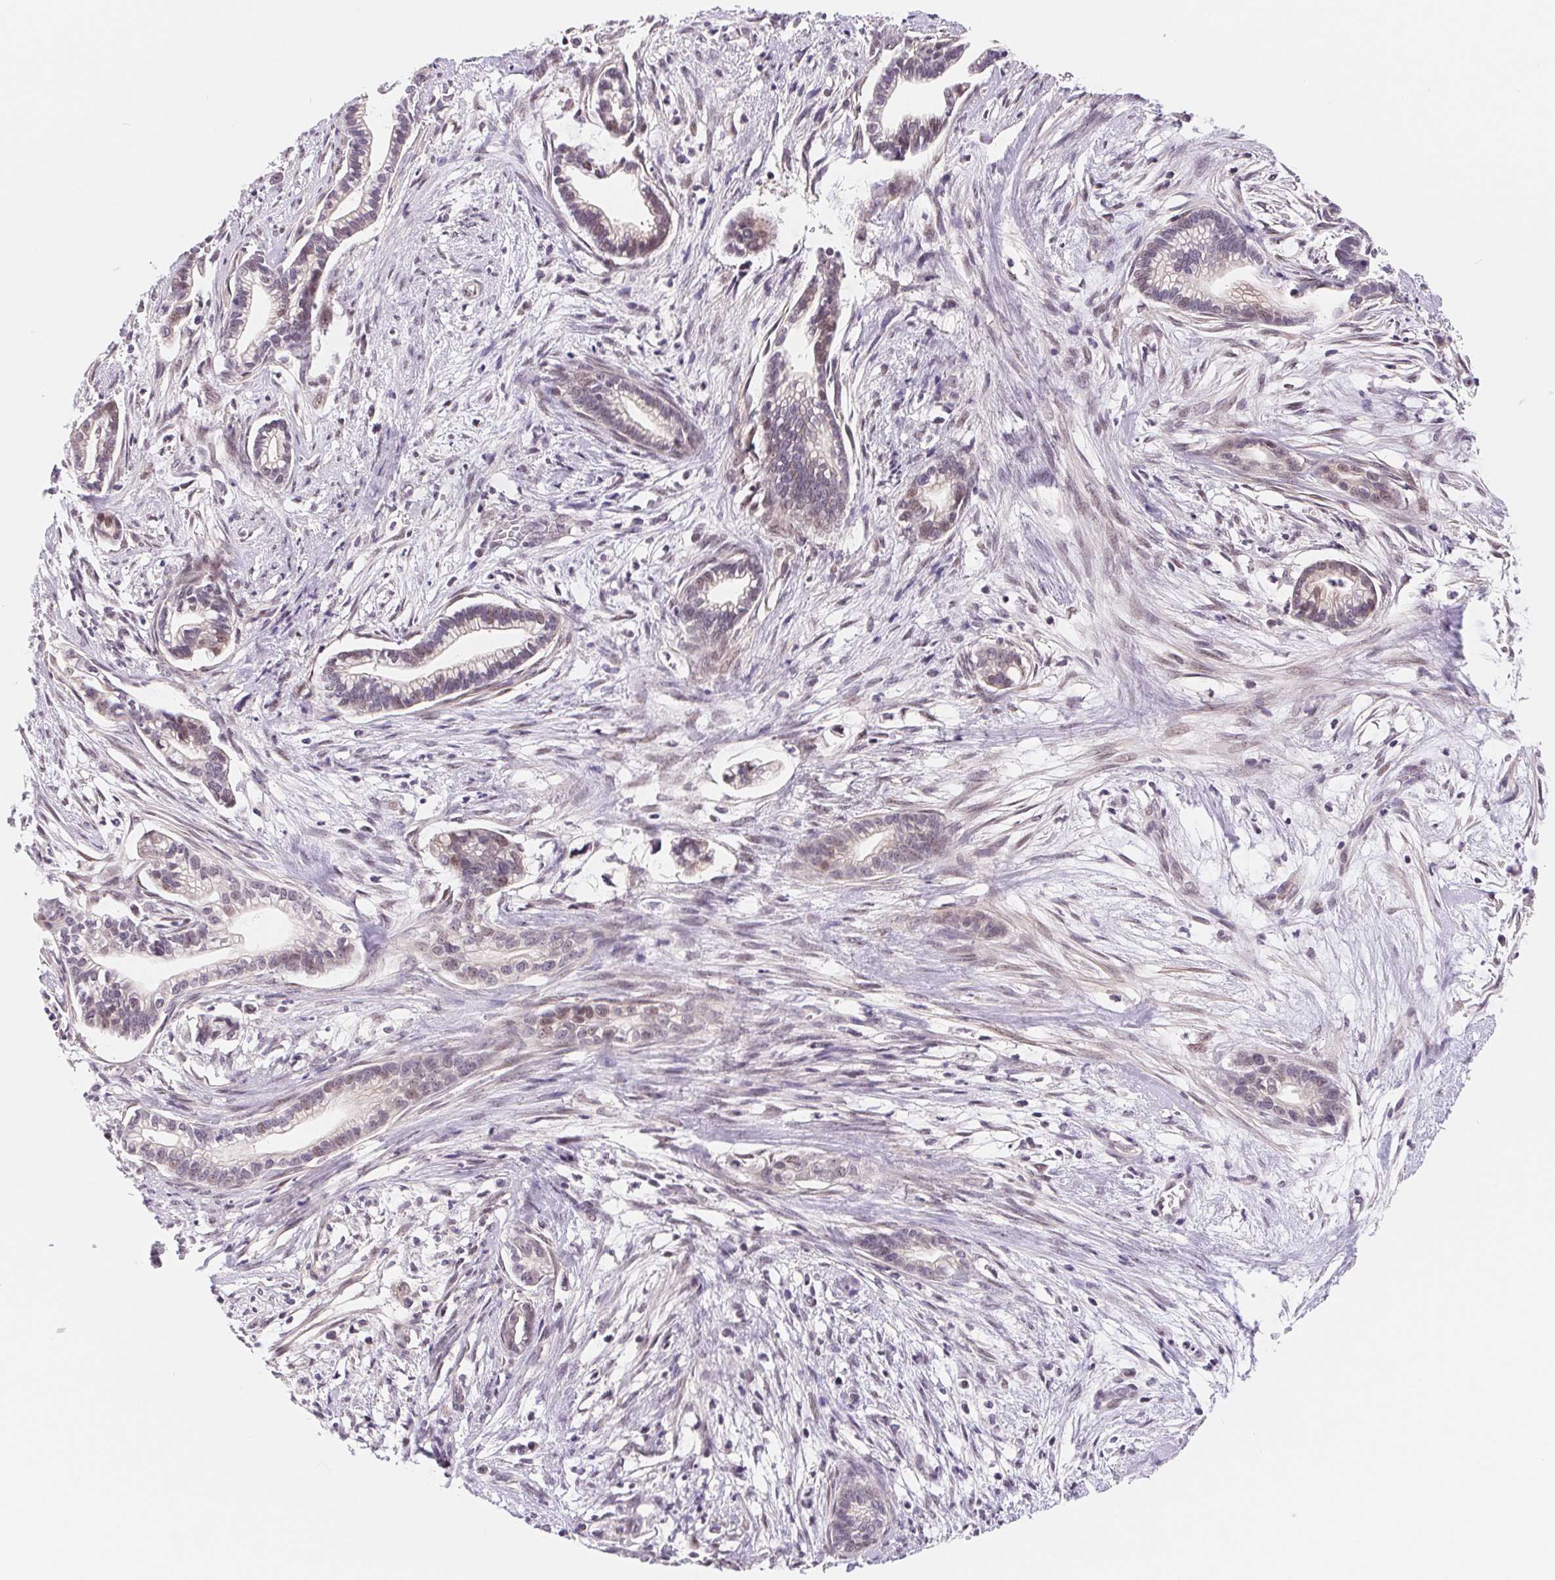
{"staining": {"intensity": "moderate", "quantity": "<25%", "location": "nuclear"}, "tissue": "cervical cancer", "cell_type": "Tumor cells", "image_type": "cancer", "snomed": [{"axis": "morphology", "description": "Adenocarcinoma, NOS"}, {"axis": "topography", "description": "Cervix"}], "caption": "Immunohistochemical staining of cervical adenocarcinoma displays low levels of moderate nuclear expression in approximately <25% of tumor cells. The staining was performed using DAB to visualize the protein expression in brown, while the nuclei were stained in blue with hematoxylin (Magnification: 20x).", "gene": "LCA5L", "patient": {"sex": "female", "age": 62}}